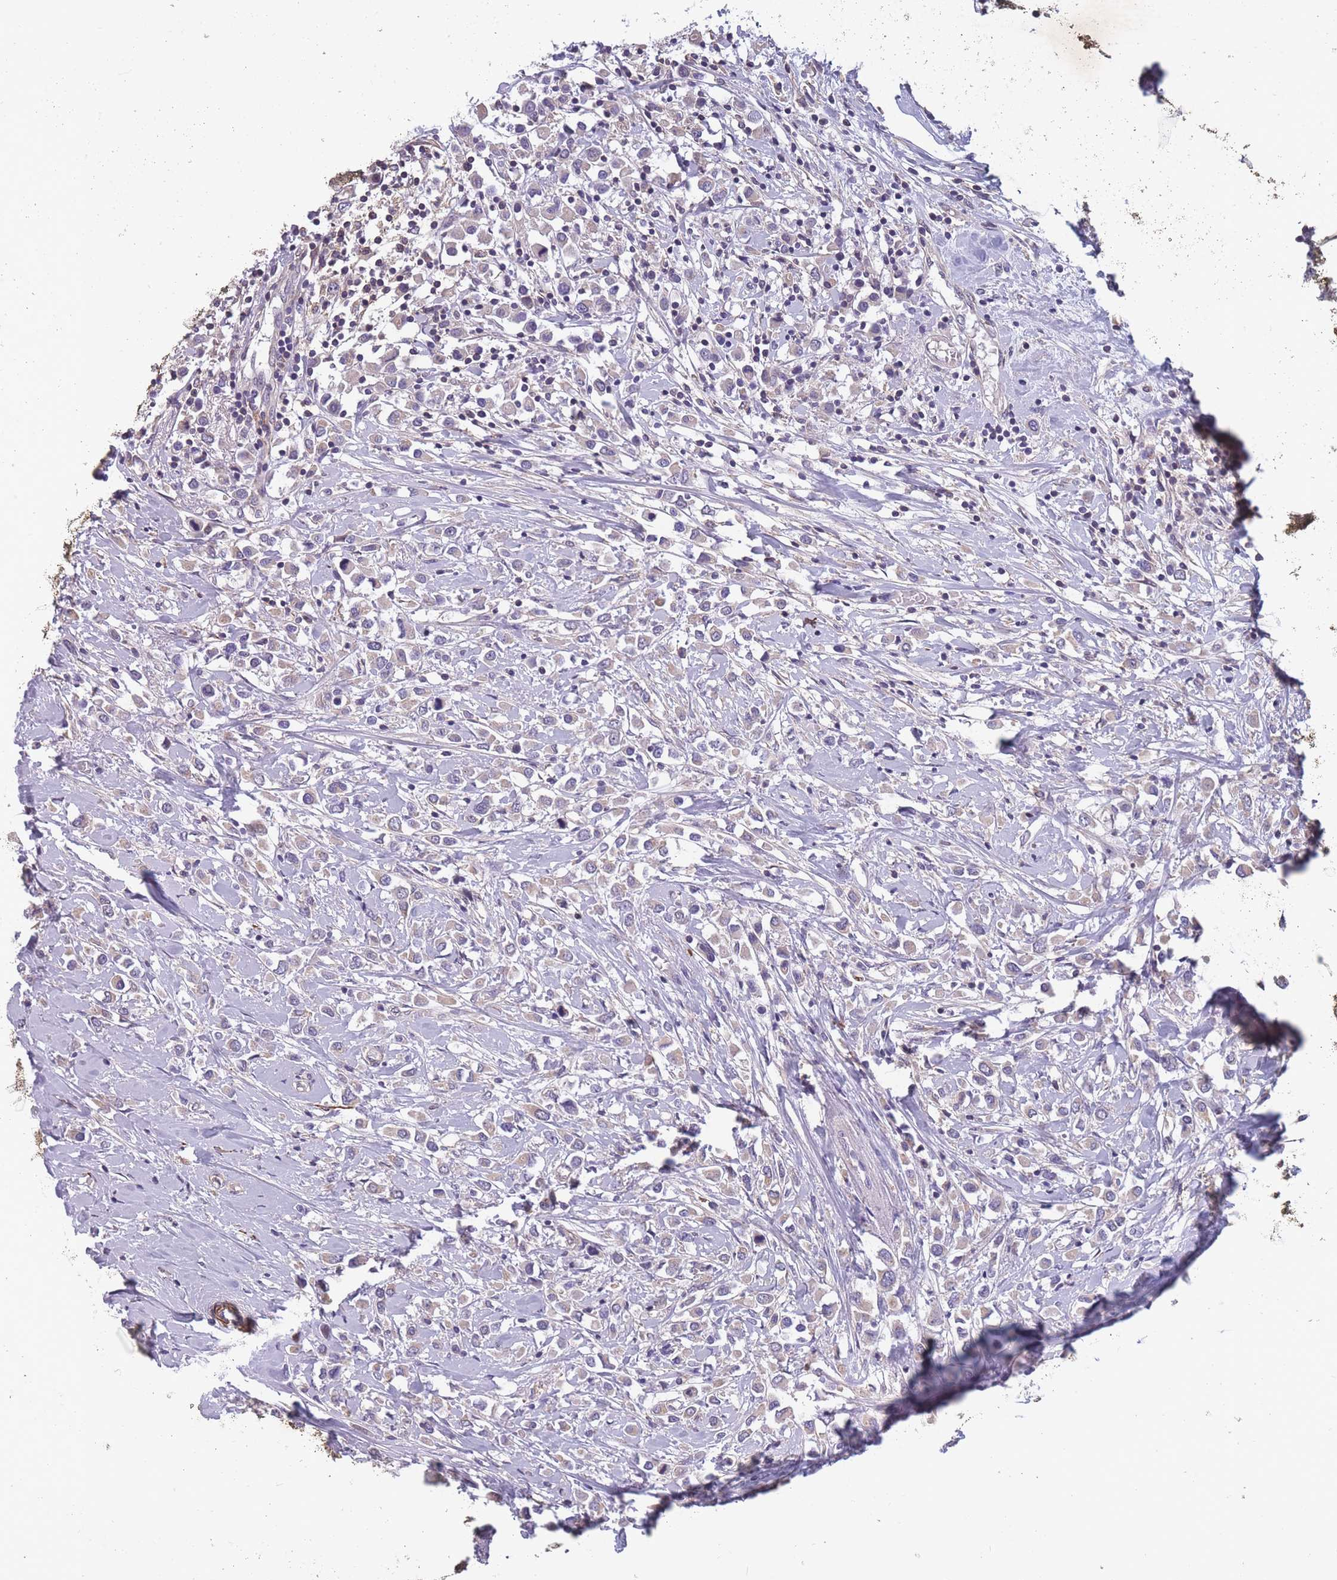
{"staining": {"intensity": "weak", "quantity": "<25%", "location": "cytoplasmic/membranous"}, "tissue": "breast cancer", "cell_type": "Tumor cells", "image_type": "cancer", "snomed": [{"axis": "morphology", "description": "Duct carcinoma"}, {"axis": "topography", "description": "Breast"}], "caption": "This is an immunohistochemistry histopathology image of breast intraductal carcinoma. There is no staining in tumor cells.", "gene": "TOMM40L", "patient": {"sex": "female", "age": 61}}